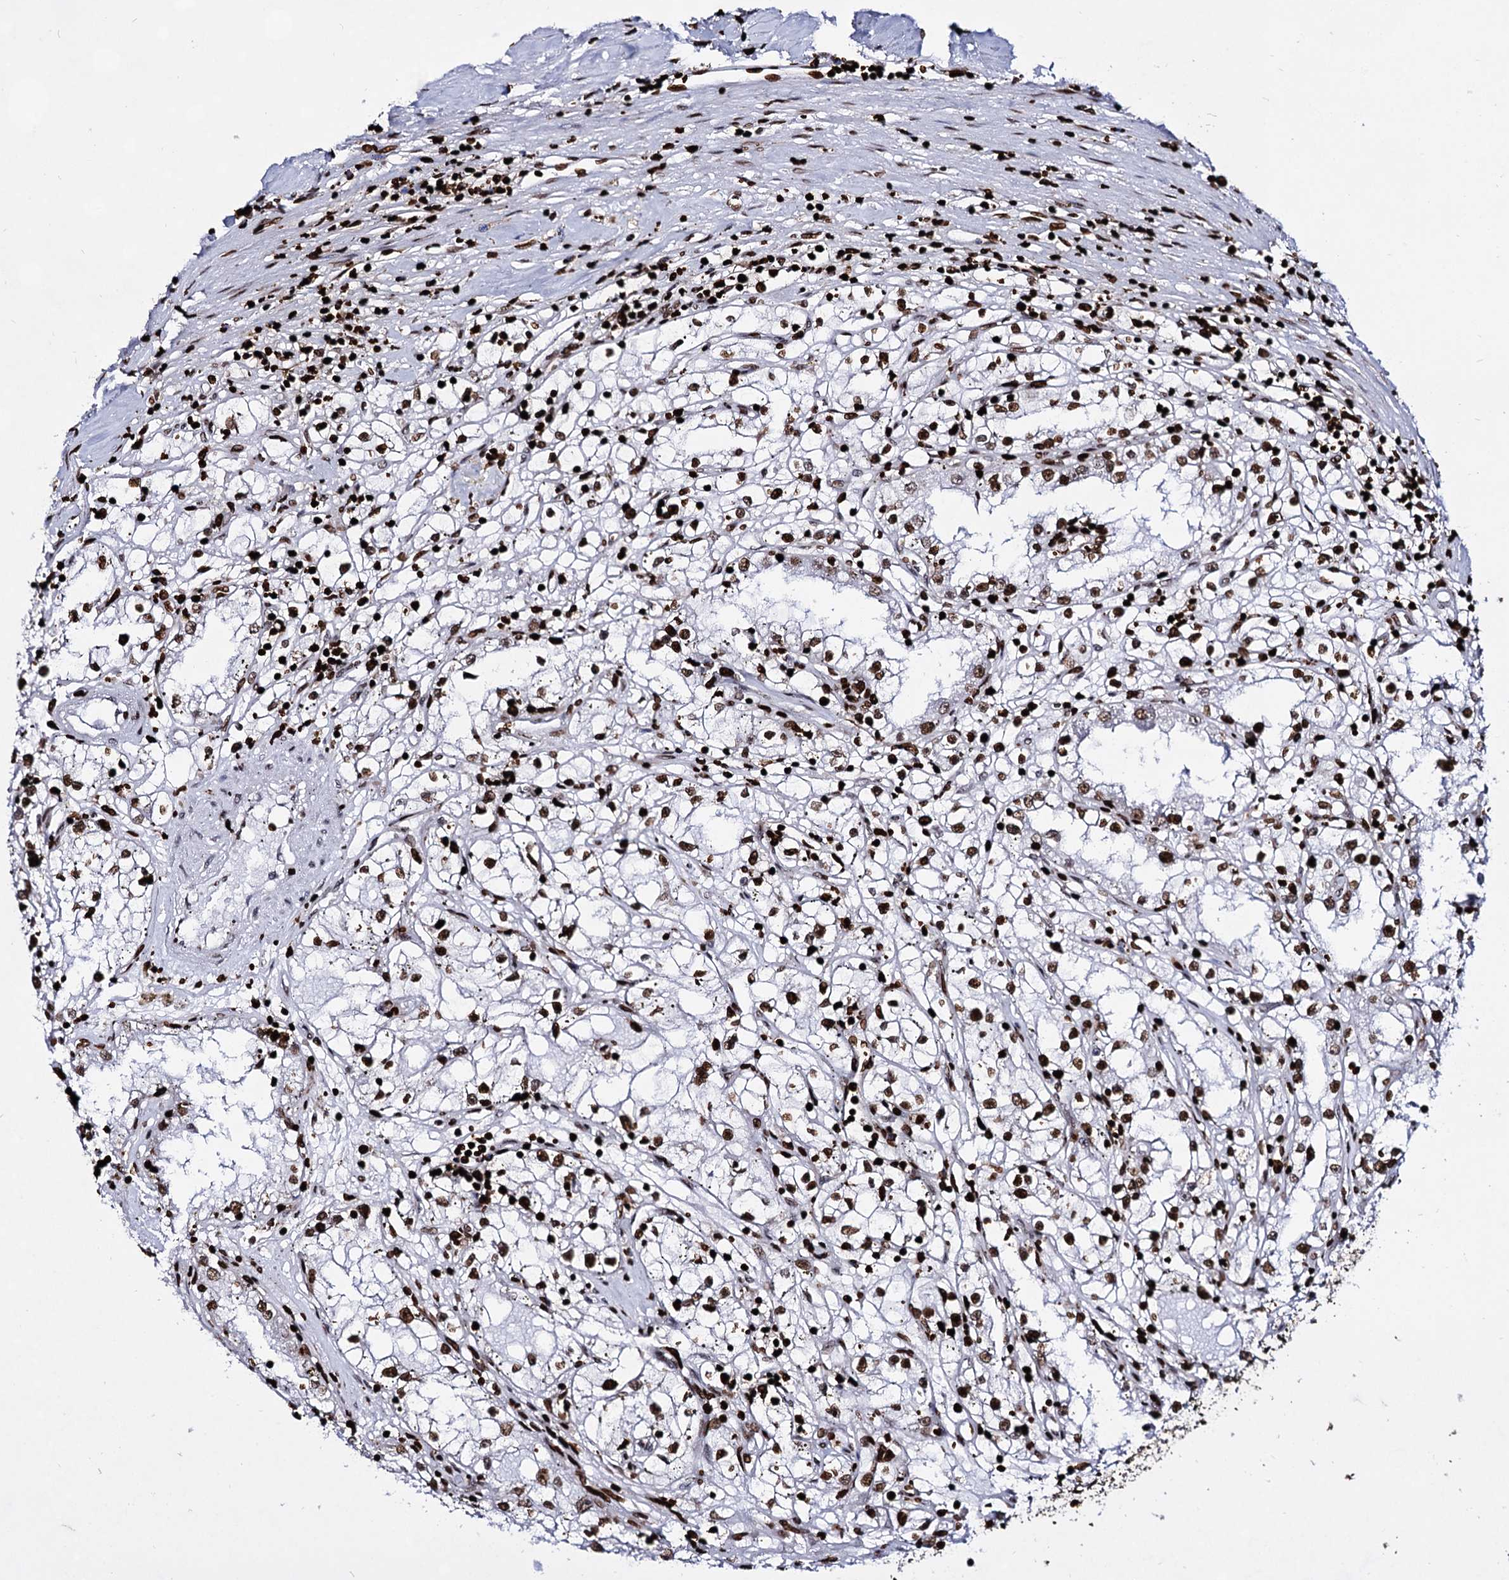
{"staining": {"intensity": "strong", "quantity": ">75%", "location": "nuclear"}, "tissue": "renal cancer", "cell_type": "Tumor cells", "image_type": "cancer", "snomed": [{"axis": "morphology", "description": "Adenocarcinoma, NOS"}, {"axis": "topography", "description": "Kidney"}], "caption": "Immunohistochemical staining of human renal adenocarcinoma displays strong nuclear protein positivity in approximately >75% of tumor cells.", "gene": "HMGB2", "patient": {"sex": "male", "age": 56}}